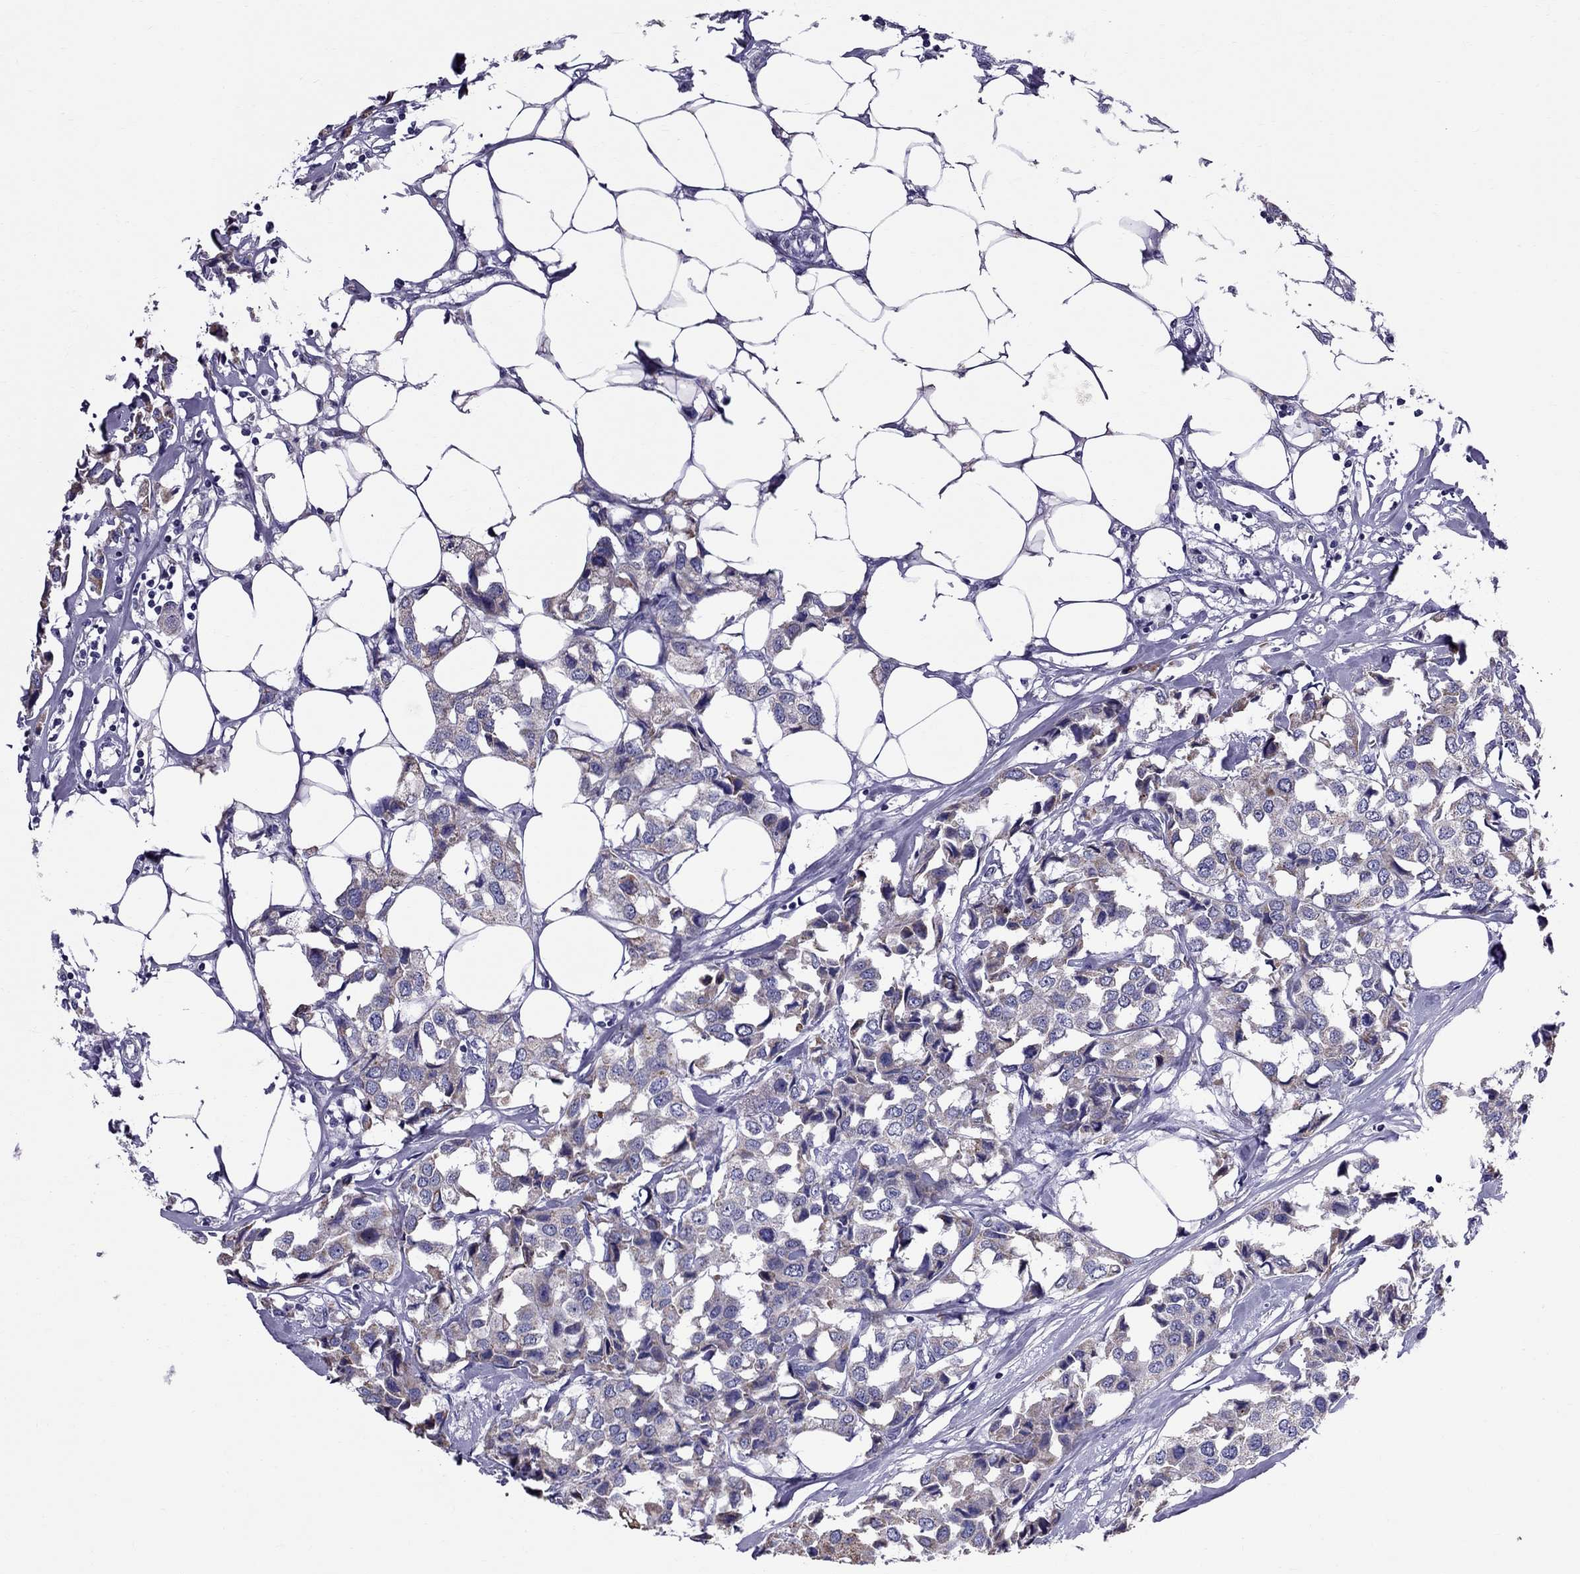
{"staining": {"intensity": "negative", "quantity": "none", "location": "none"}, "tissue": "breast cancer", "cell_type": "Tumor cells", "image_type": "cancer", "snomed": [{"axis": "morphology", "description": "Duct carcinoma"}, {"axis": "topography", "description": "Breast"}], "caption": "High magnification brightfield microscopy of breast cancer stained with DAB (3,3'-diaminobenzidine) (brown) and counterstained with hematoxylin (blue): tumor cells show no significant positivity. (Immunohistochemistry (ihc), brightfield microscopy, high magnification).", "gene": "TTLL13", "patient": {"sex": "female", "age": 80}}